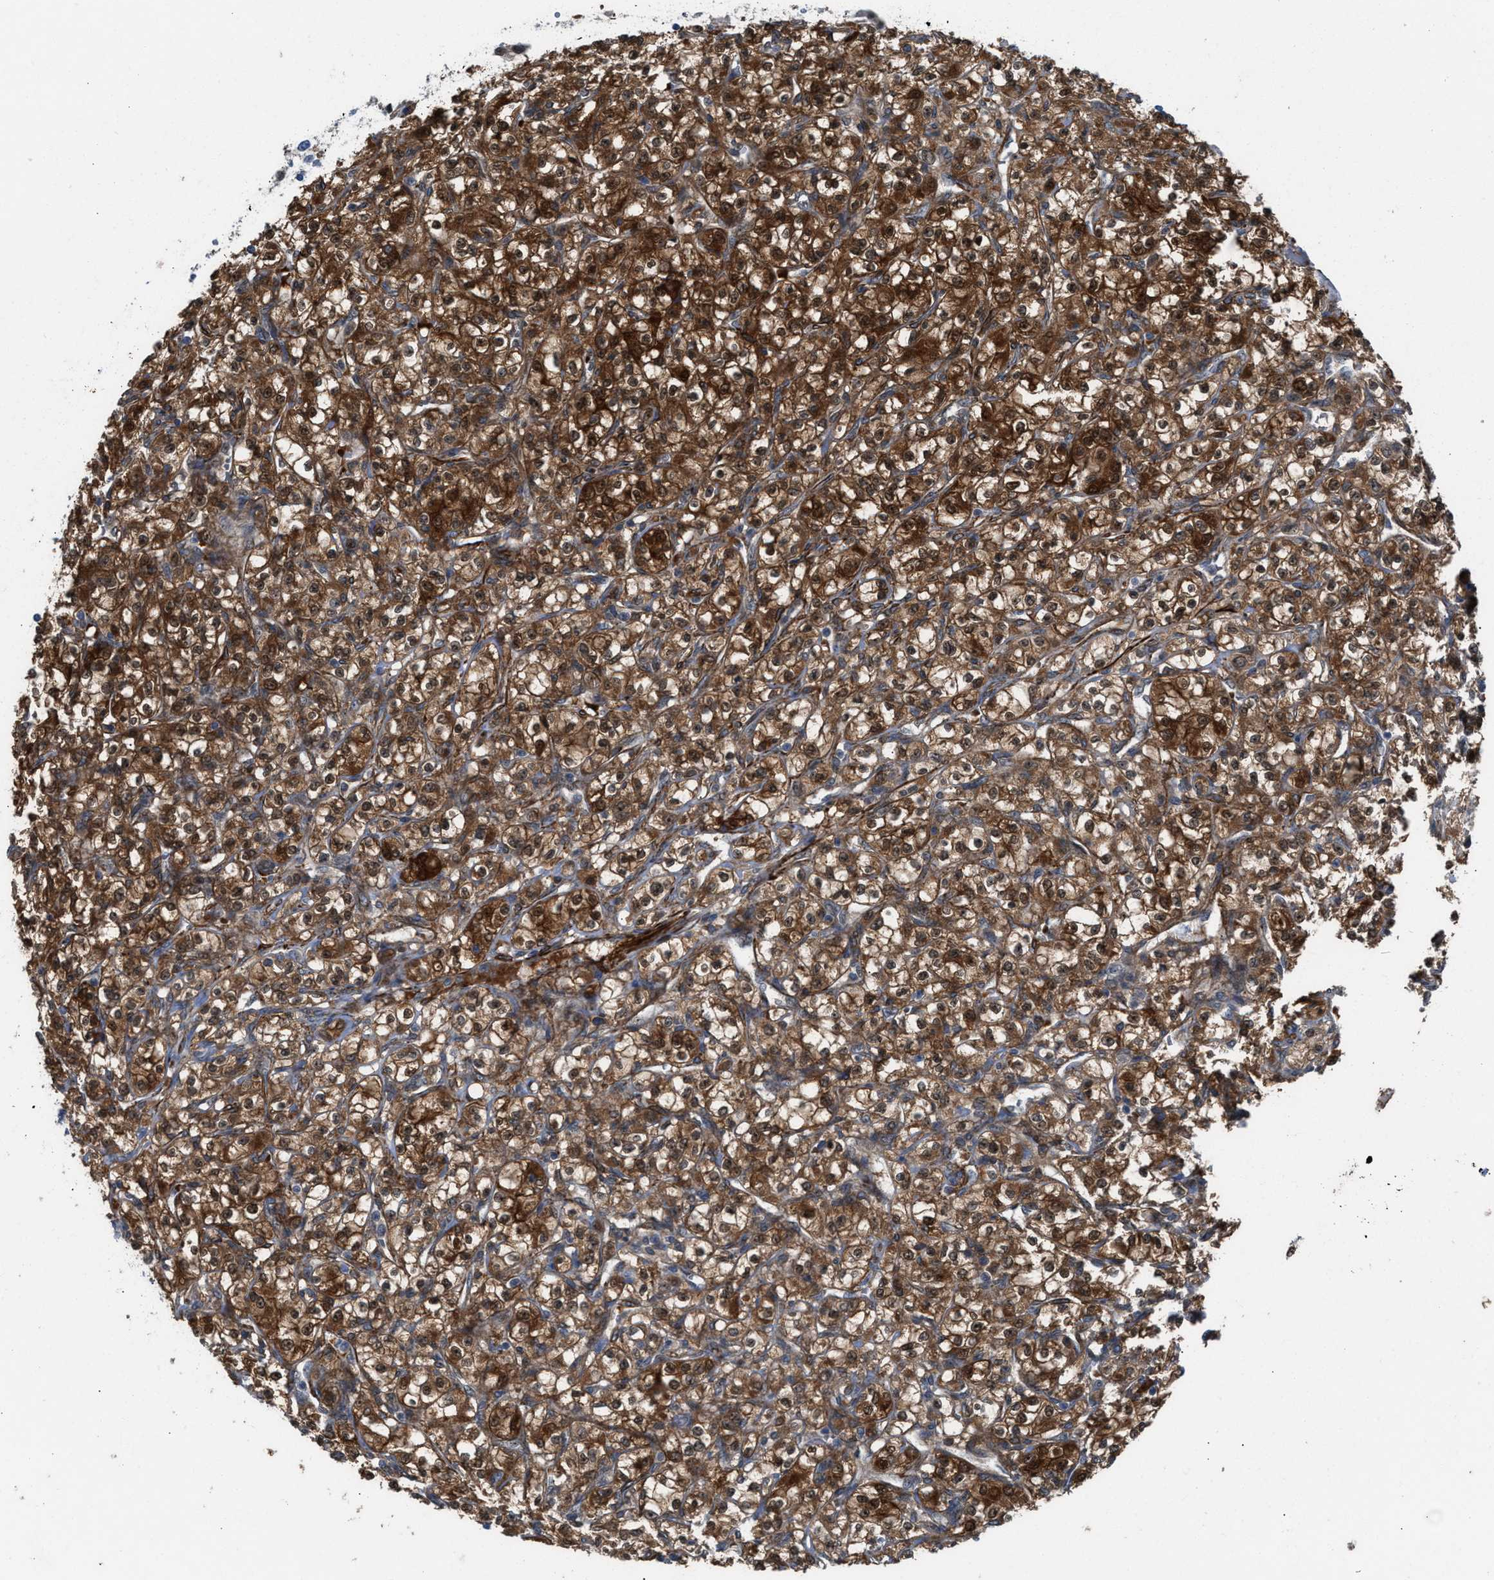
{"staining": {"intensity": "moderate", "quantity": ">75%", "location": "cytoplasmic/membranous,nuclear"}, "tissue": "renal cancer", "cell_type": "Tumor cells", "image_type": "cancer", "snomed": [{"axis": "morphology", "description": "Adenocarcinoma, NOS"}, {"axis": "topography", "description": "Kidney"}], "caption": "A medium amount of moderate cytoplasmic/membranous and nuclear positivity is seen in about >75% of tumor cells in renal cancer (adenocarcinoma) tissue. The staining was performed using DAB (3,3'-diaminobenzidine), with brown indicating positive protein expression. Nuclei are stained blue with hematoxylin.", "gene": "NQO2", "patient": {"sex": "male", "age": 77}}